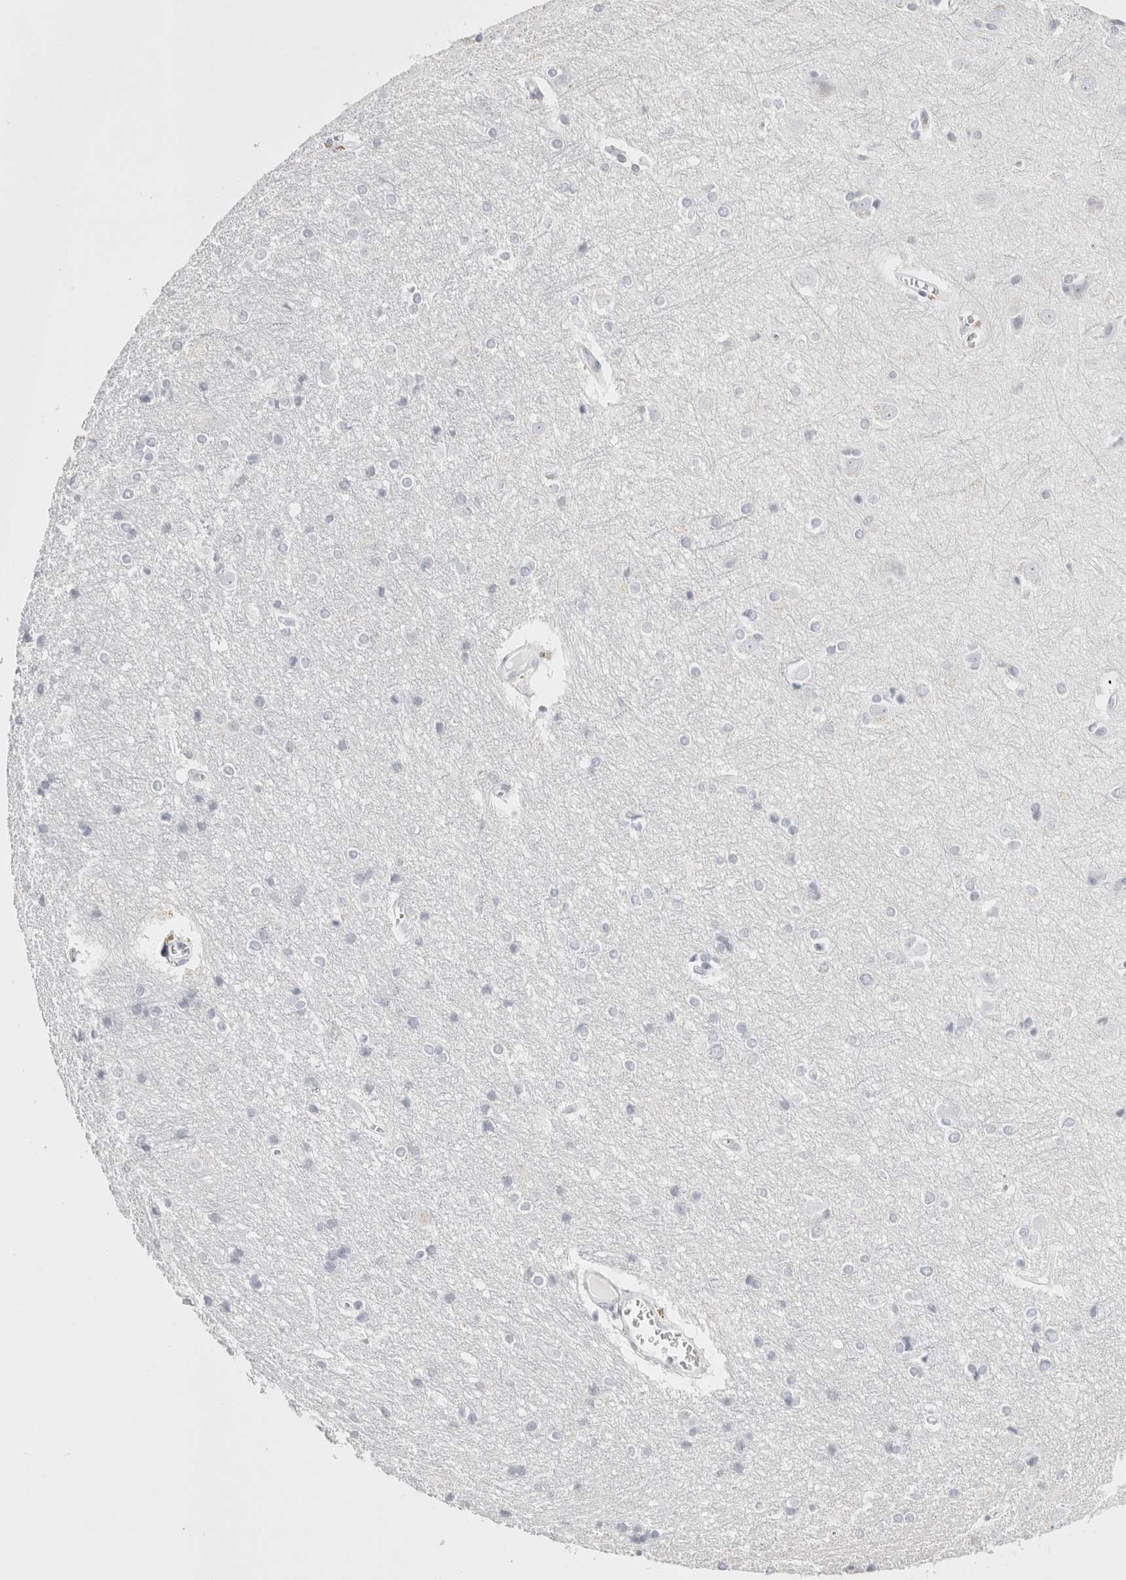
{"staining": {"intensity": "negative", "quantity": "none", "location": "none"}, "tissue": "cerebral cortex", "cell_type": "Endothelial cells", "image_type": "normal", "snomed": [{"axis": "morphology", "description": "Normal tissue, NOS"}, {"axis": "topography", "description": "Cerebral cortex"}], "caption": "The photomicrograph shows no staining of endothelial cells in normal cerebral cortex.", "gene": "GARIN1A", "patient": {"sex": "male", "age": 54}}